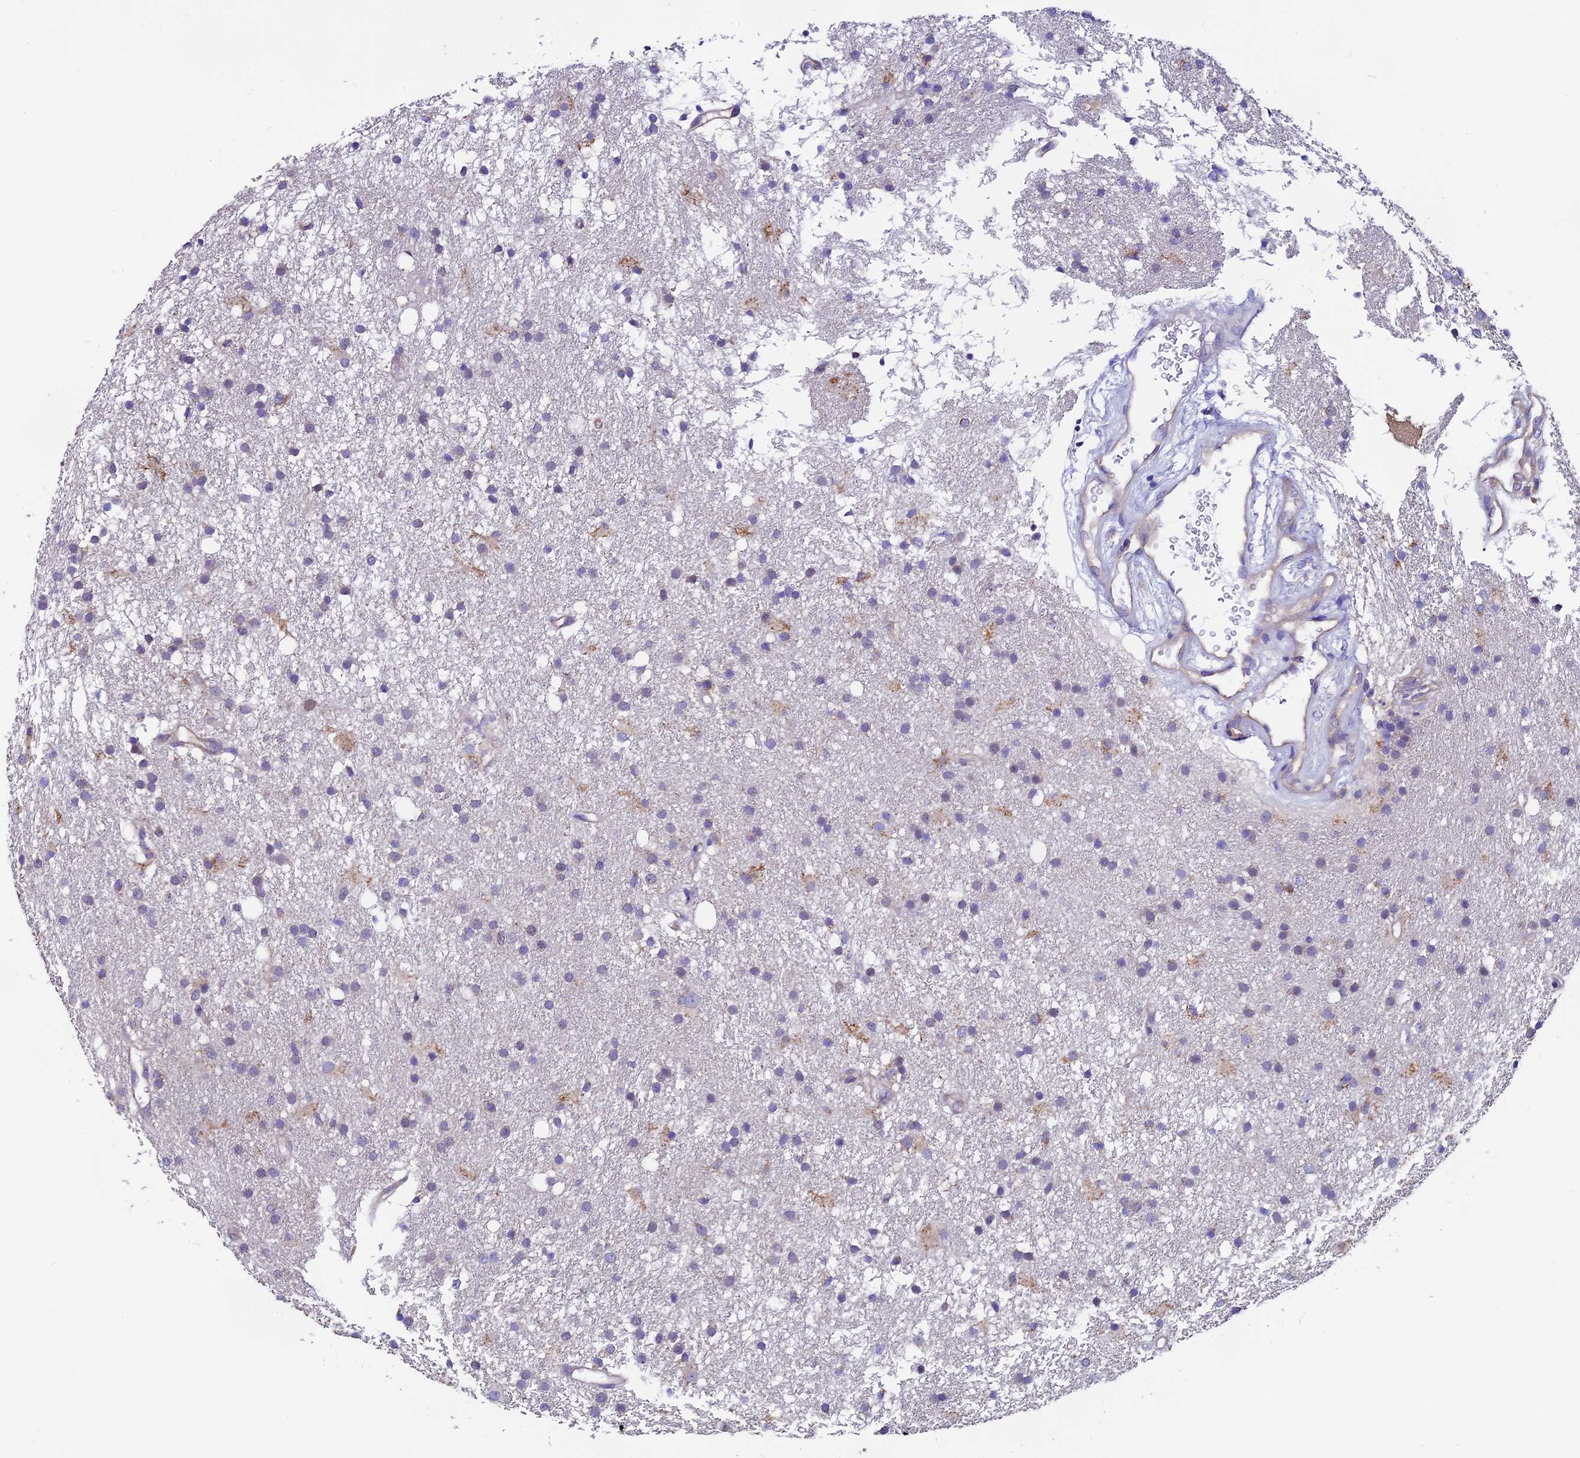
{"staining": {"intensity": "weak", "quantity": "<25%", "location": "cytoplasmic/membranous"}, "tissue": "glioma", "cell_type": "Tumor cells", "image_type": "cancer", "snomed": [{"axis": "morphology", "description": "Glioma, malignant, High grade"}, {"axis": "topography", "description": "Brain"}], "caption": "Glioma was stained to show a protein in brown. There is no significant positivity in tumor cells.", "gene": "COMTD1", "patient": {"sex": "male", "age": 77}}